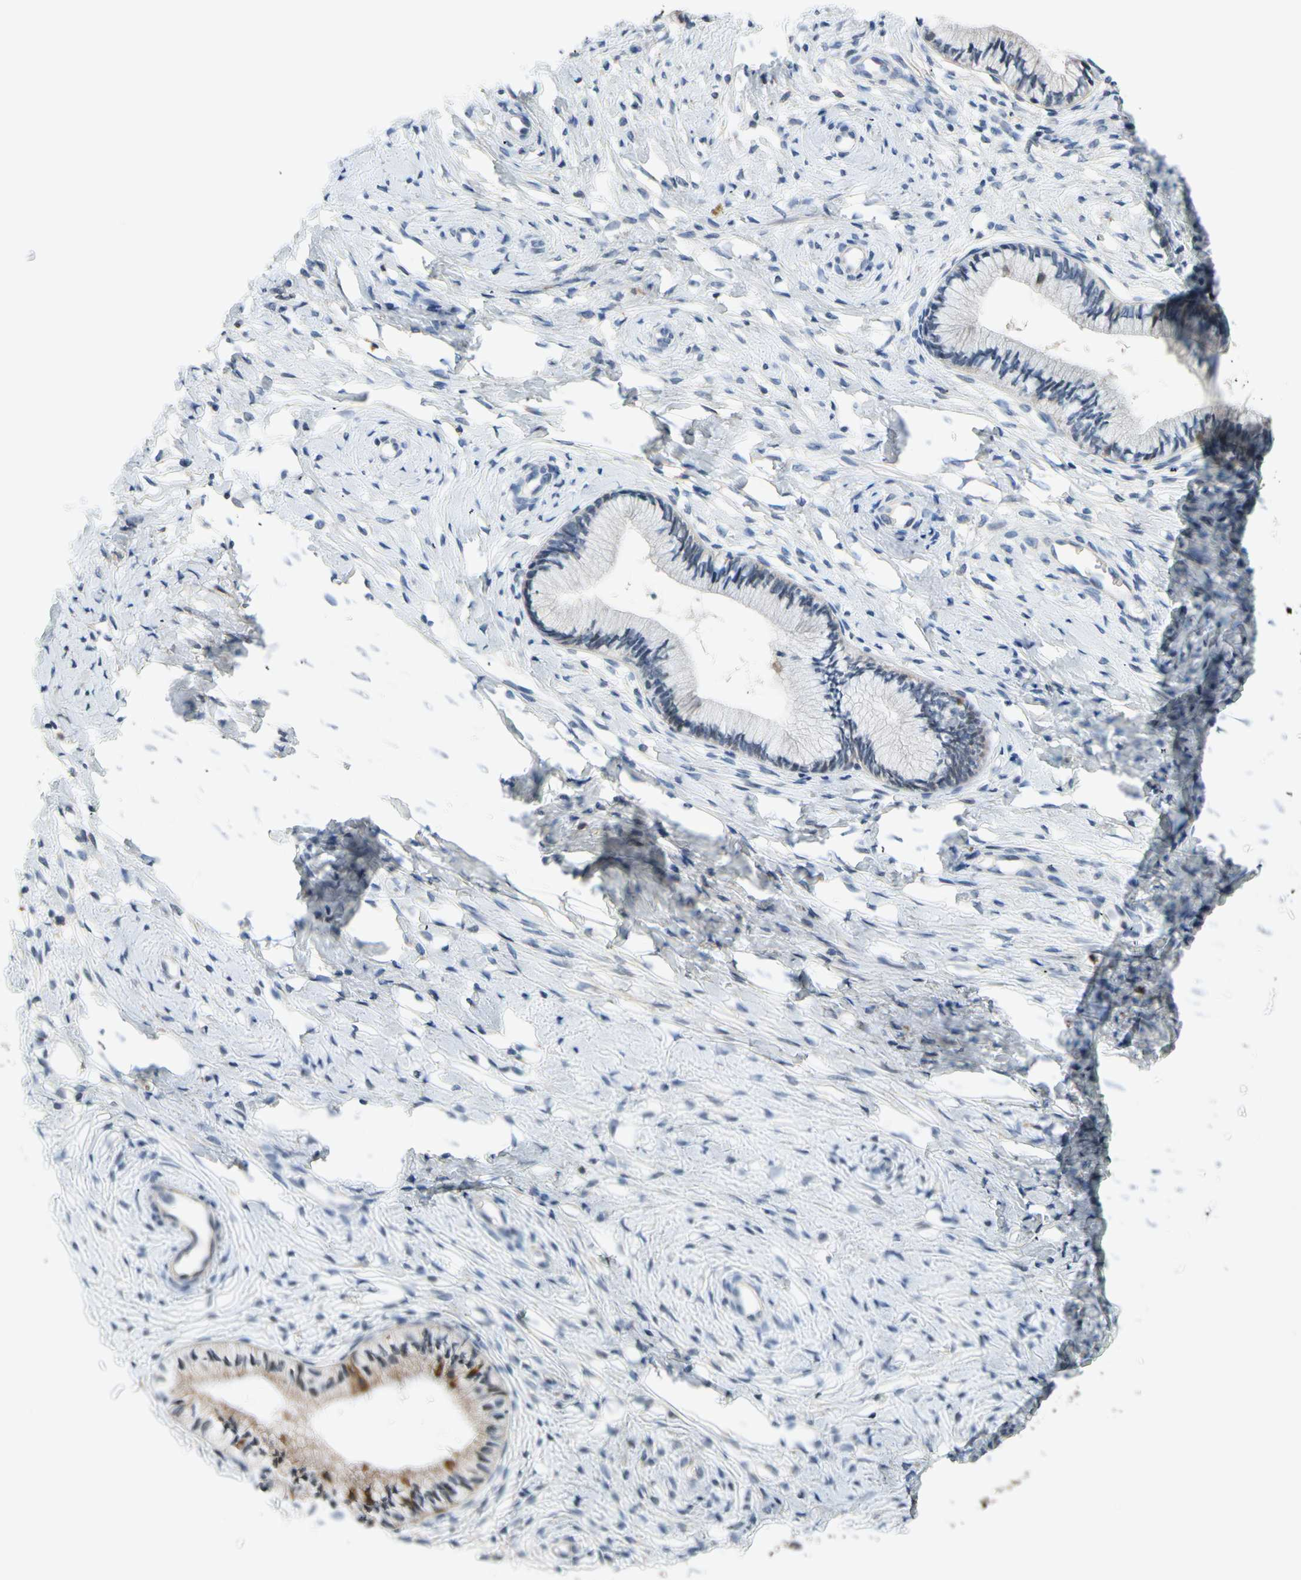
{"staining": {"intensity": "negative", "quantity": "none", "location": "none"}, "tissue": "cervix", "cell_type": "Glandular cells", "image_type": "normal", "snomed": [{"axis": "morphology", "description": "Normal tissue, NOS"}, {"axis": "topography", "description": "Cervix"}], "caption": "Glandular cells are negative for protein expression in normal human cervix. (DAB (3,3'-diaminobenzidine) immunohistochemistry (IHC) with hematoxylin counter stain).", "gene": "SLC27A6", "patient": {"sex": "female", "age": 46}}